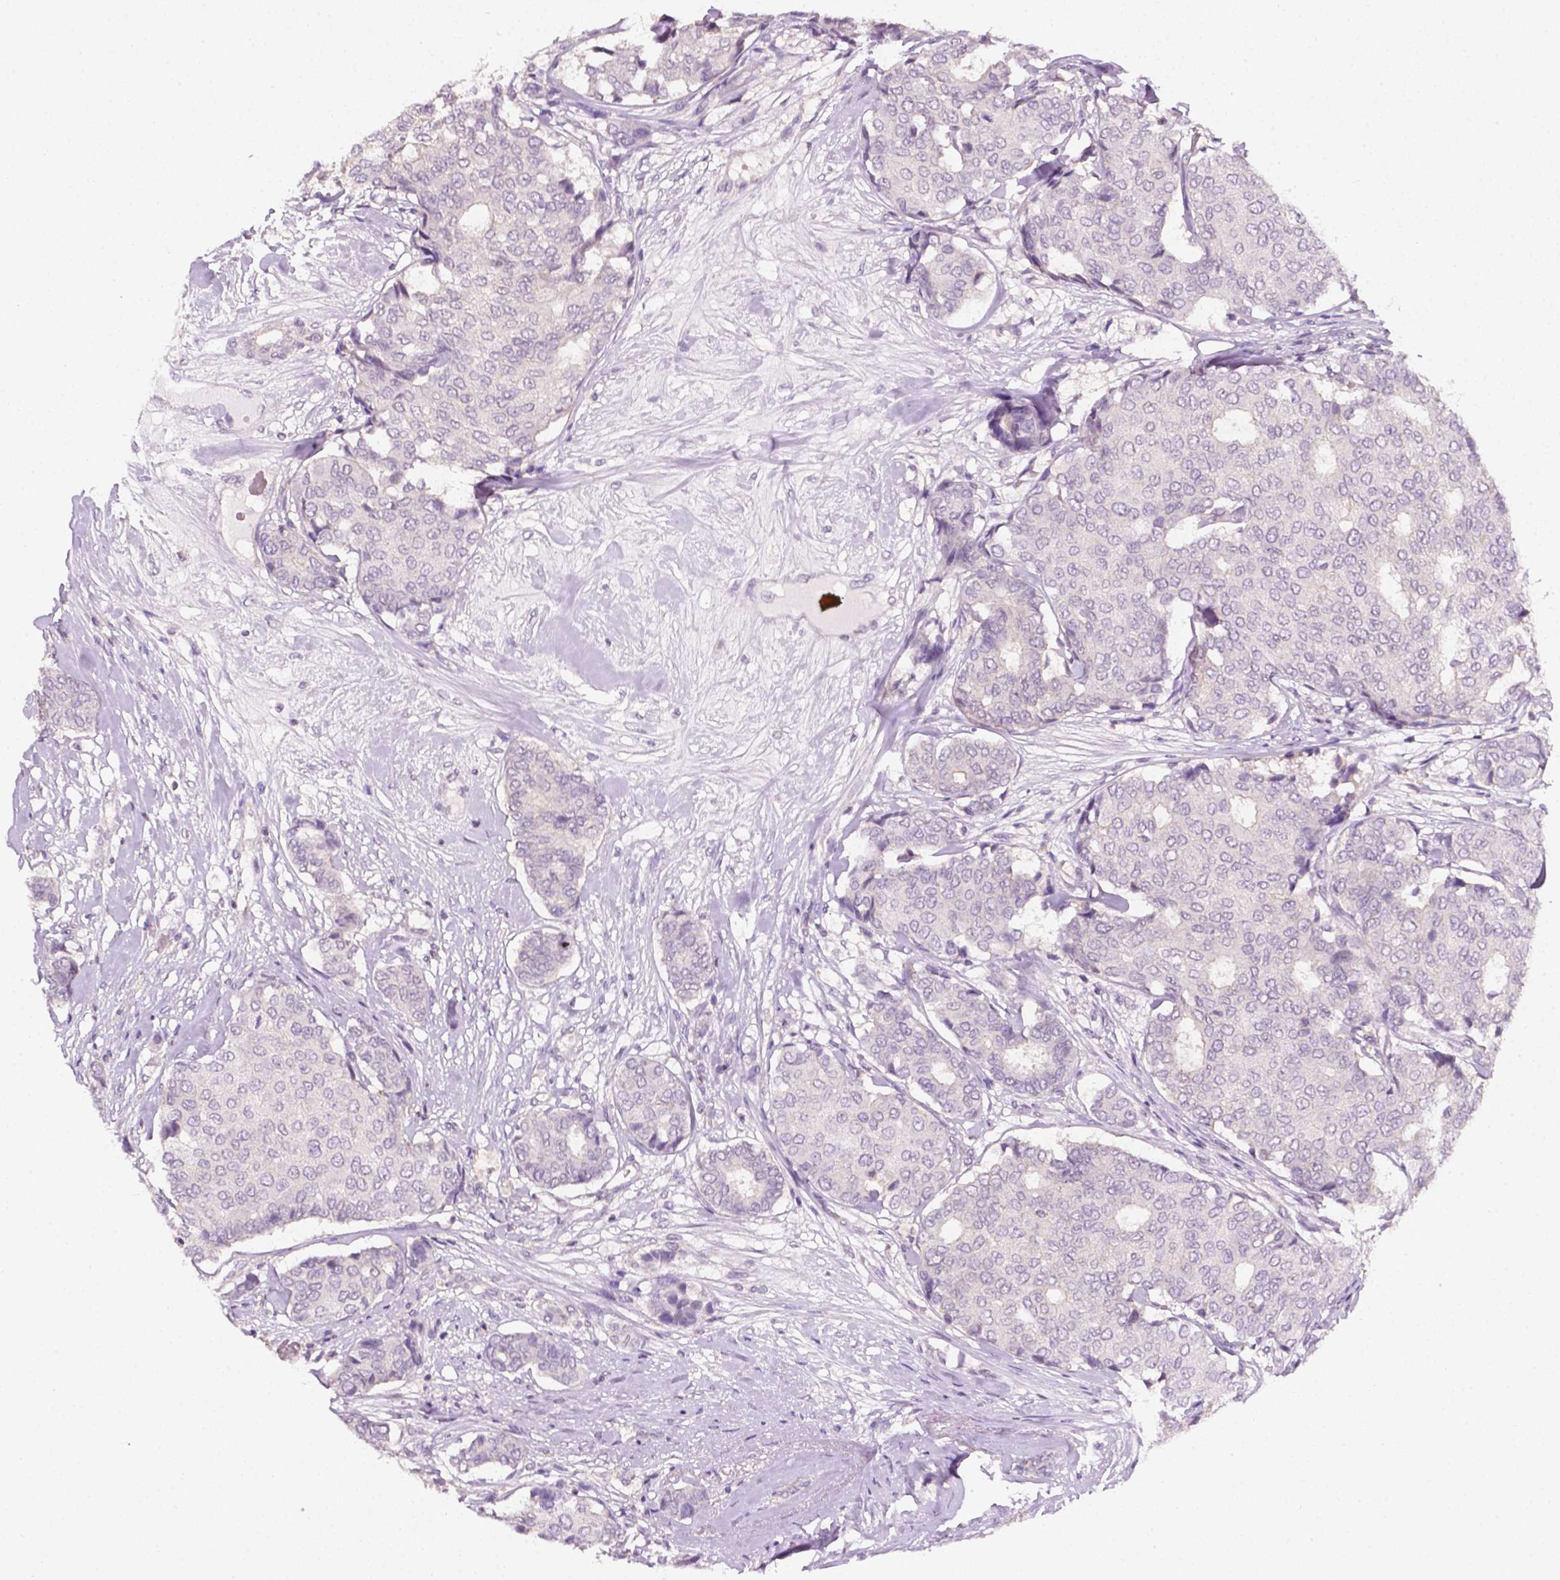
{"staining": {"intensity": "negative", "quantity": "none", "location": "none"}, "tissue": "breast cancer", "cell_type": "Tumor cells", "image_type": "cancer", "snomed": [{"axis": "morphology", "description": "Duct carcinoma"}, {"axis": "topography", "description": "Breast"}], "caption": "High magnification brightfield microscopy of breast invasive ductal carcinoma stained with DAB (3,3'-diaminobenzidine) (brown) and counterstained with hematoxylin (blue): tumor cells show no significant positivity.", "gene": "EGFR", "patient": {"sex": "female", "age": 75}}